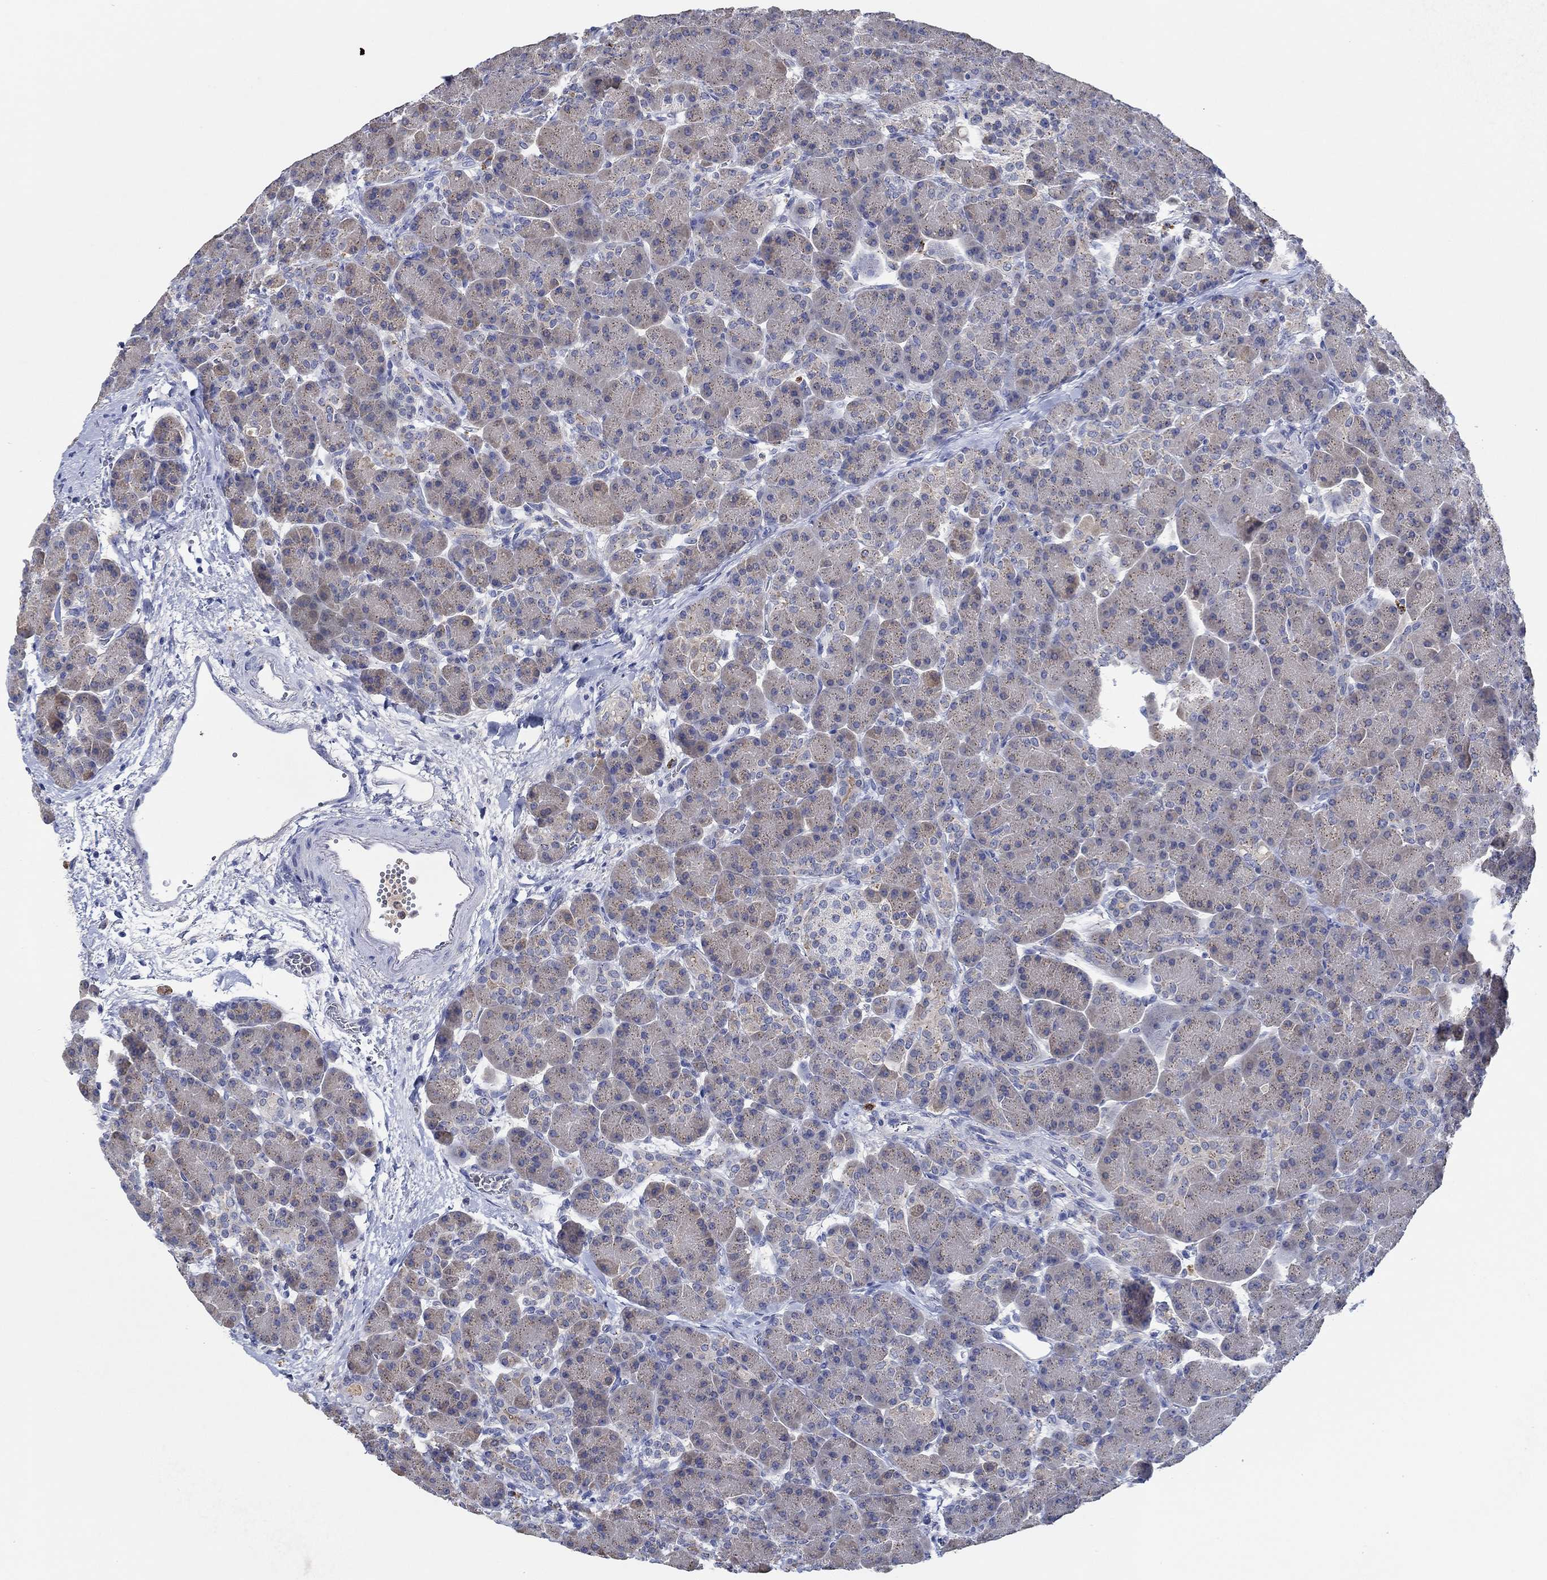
{"staining": {"intensity": "negative", "quantity": "none", "location": "none"}, "tissue": "pancreas", "cell_type": "Exocrine glandular cells", "image_type": "normal", "snomed": [{"axis": "morphology", "description": "Normal tissue, NOS"}, {"axis": "topography", "description": "Pancreas"}], "caption": "Immunohistochemistry of benign human pancreas shows no positivity in exocrine glandular cells. (Stains: DAB (3,3'-diaminobenzidine) immunohistochemistry (IHC) with hematoxylin counter stain, Microscopy: brightfield microscopy at high magnification).", "gene": "CPM", "patient": {"sex": "female", "age": 63}}